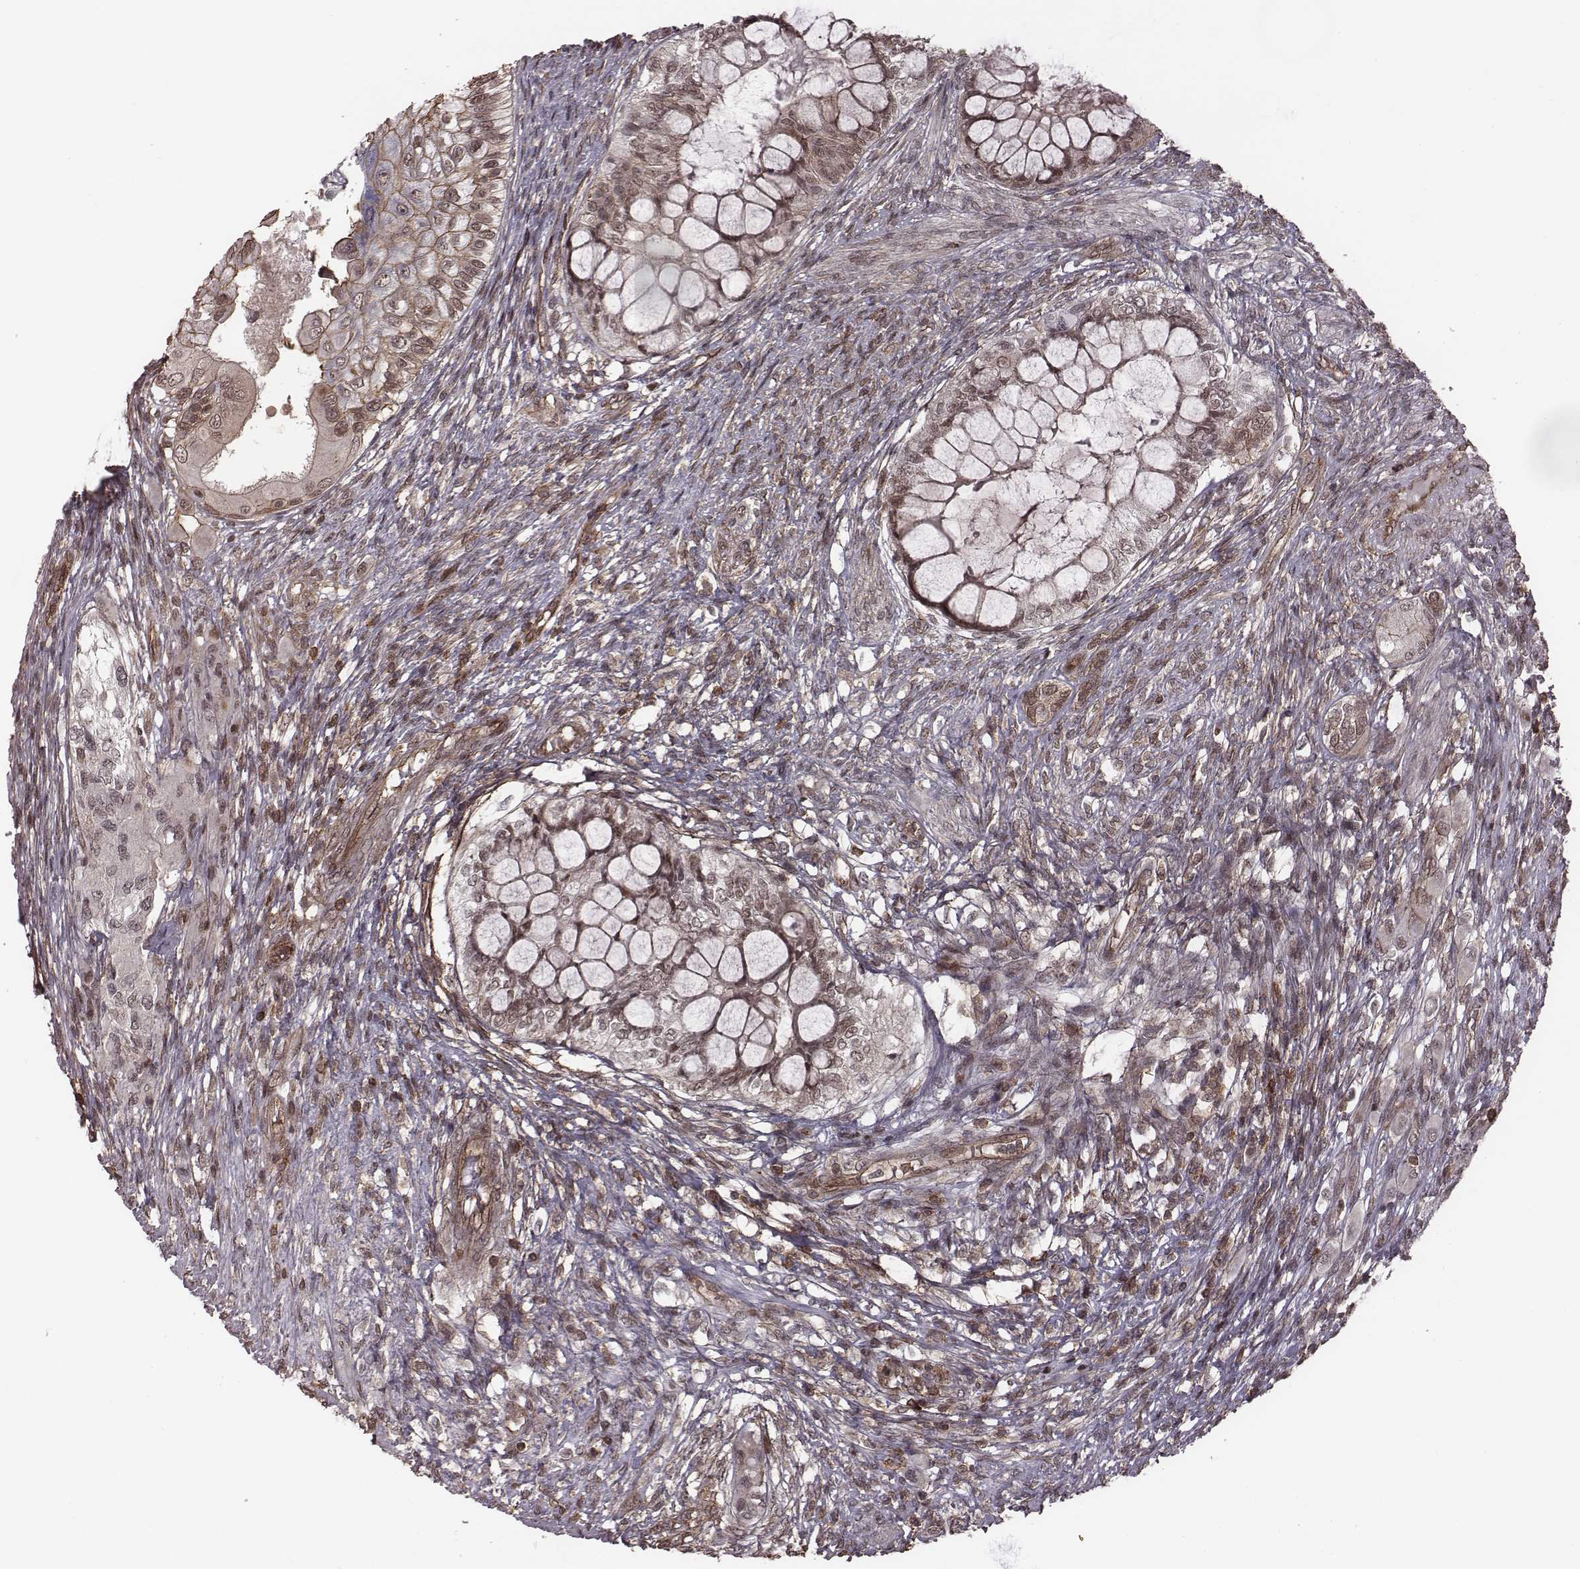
{"staining": {"intensity": "weak", "quantity": ">75%", "location": "cytoplasmic/membranous,nuclear"}, "tissue": "testis cancer", "cell_type": "Tumor cells", "image_type": "cancer", "snomed": [{"axis": "morphology", "description": "Seminoma, NOS"}, {"axis": "morphology", "description": "Carcinoma, Embryonal, NOS"}, {"axis": "topography", "description": "Testis"}], "caption": "High-magnification brightfield microscopy of seminoma (testis) stained with DAB (3,3'-diaminobenzidine) (brown) and counterstained with hematoxylin (blue). tumor cells exhibit weak cytoplasmic/membranous and nuclear staining is appreciated in approximately>75% of cells.", "gene": "RPL3", "patient": {"sex": "male", "age": 41}}